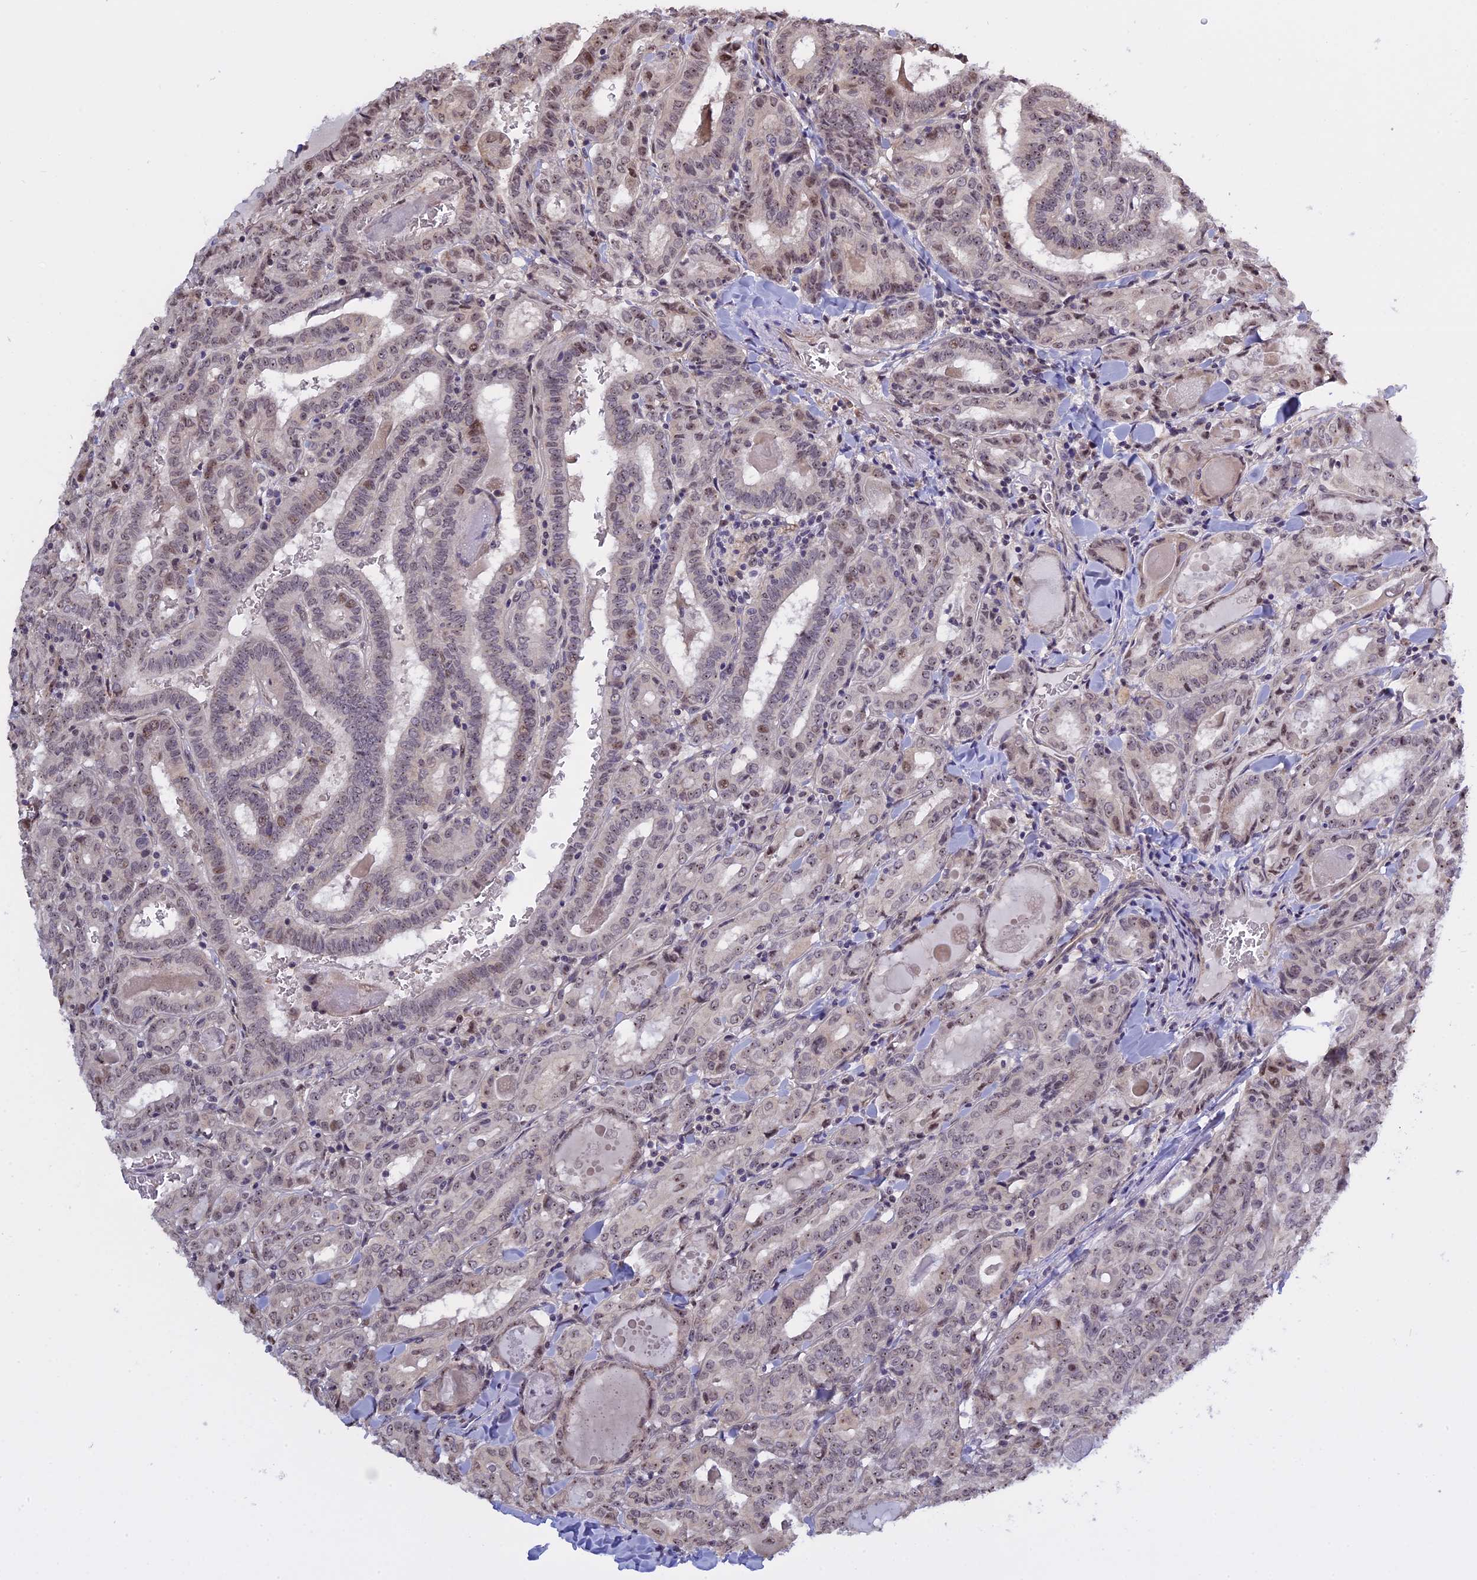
{"staining": {"intensity": "weak", "quantity": "<25%", "location": "nuclear"}, "tissue": "thyroid cancer", "cell_type": "Tumor cells", "image_type": "cancer", "snomed": [{"axis": "morphology", "description": "Papillary adenocarcinoma, NOS"}, {"axis": "topography", "description": "Thyroid gland"}], "caption": "Human thyroid papillary adenocarcinoma stained for a protein using immunohistochemistry (IHC) reveals no positivity in tumor cells.", "gene": "MGA", "patient": {"sex": "female", "age": 72}}